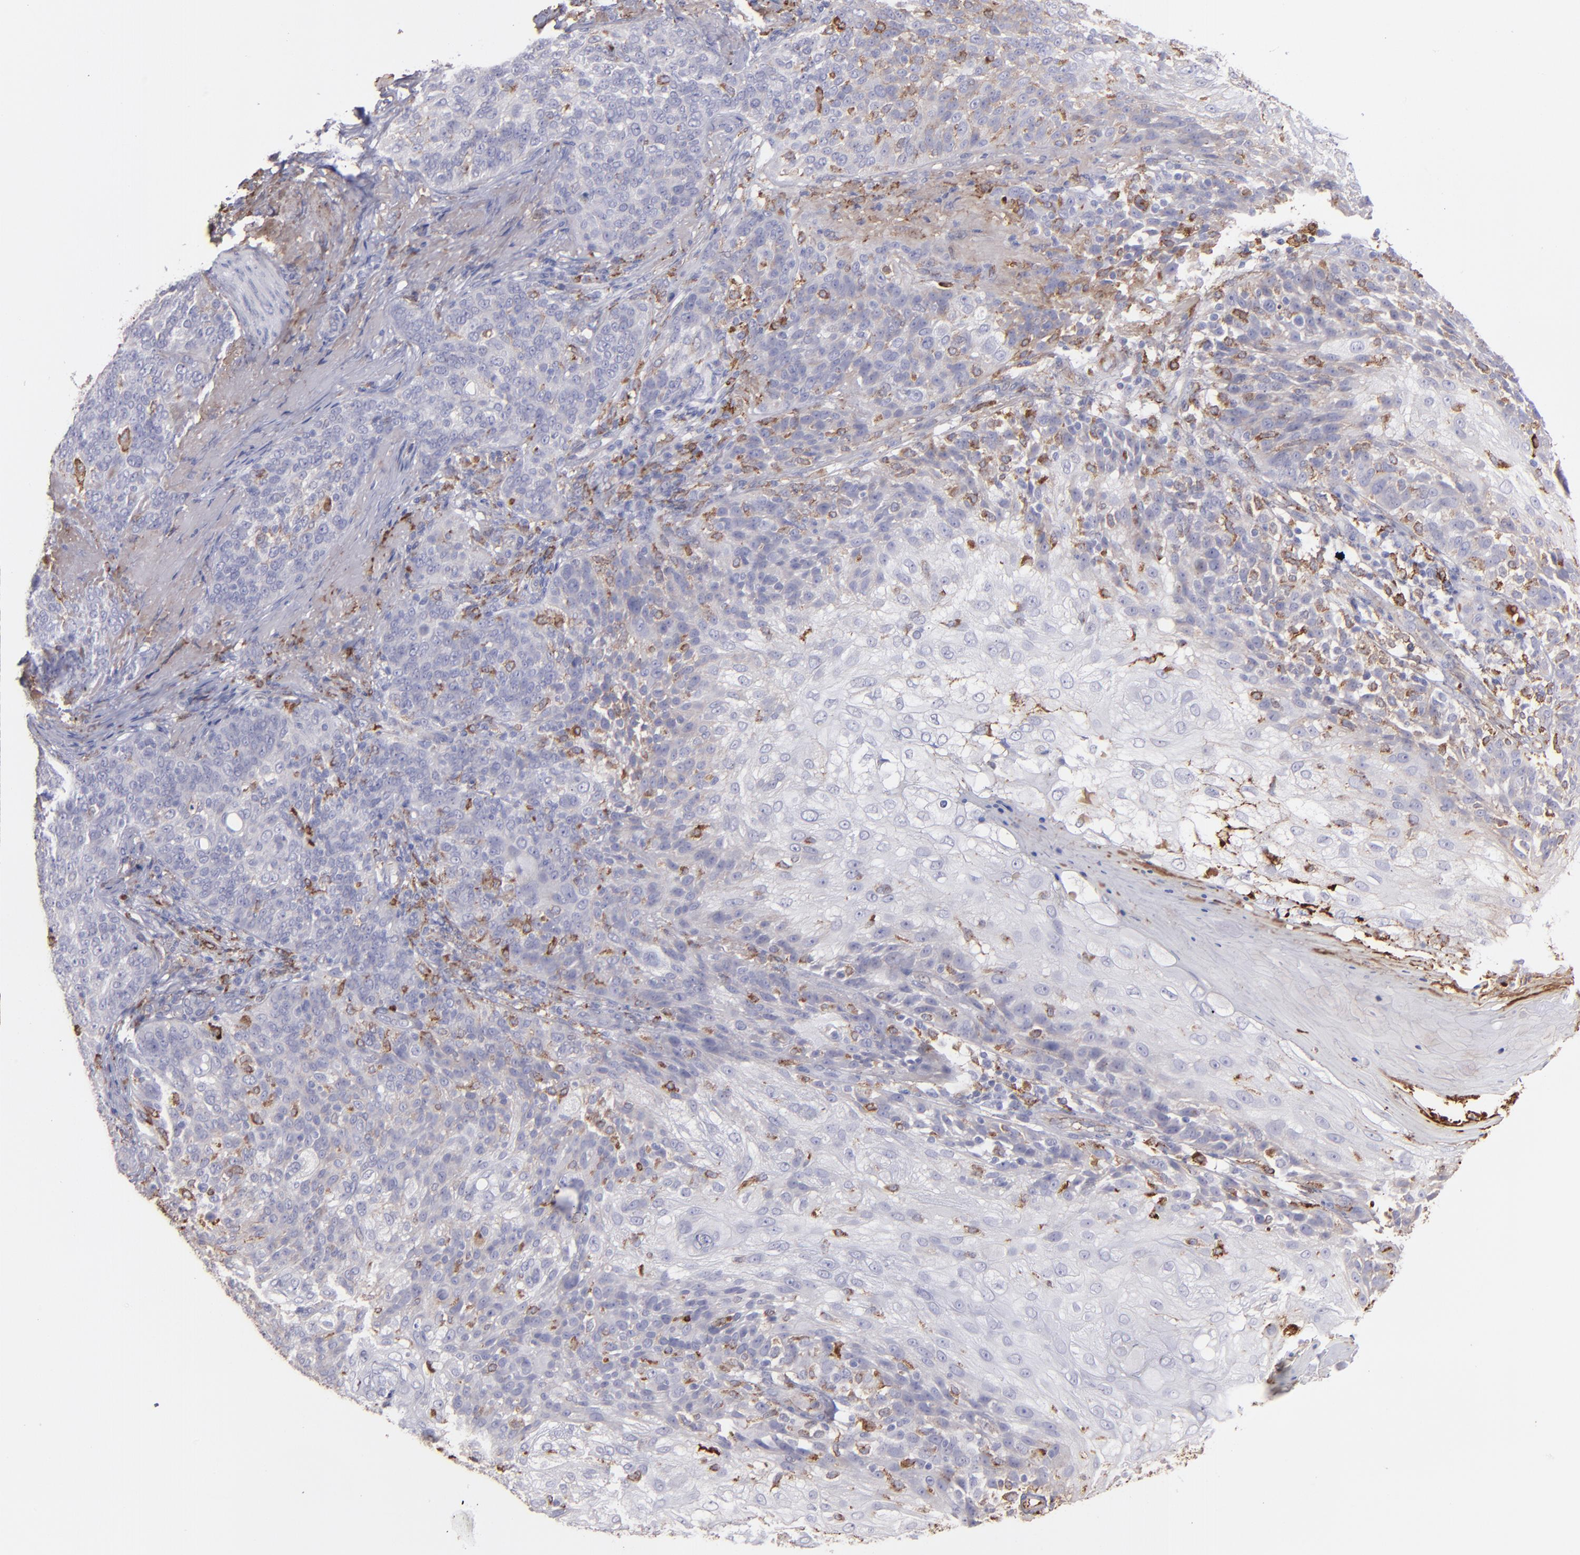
{"staining": {"intensity": "weak", "quantity": "<25%", "location": "cytoplasmic/membranous"}, "tissue": "skin cancer", "cell_type": "Tumor cells", "image_type": "cancer", "snomed": [{"axis": "morphology", "description": "Normal tissue, NOS"}, {"axis": "morphology", "description": "Squamous cell carcinoma, NOS"}, {"axis": "topography", "description": "Skin"}], "caption": "Tumor cells are negative for protein expression in human skin cancer. (IHC, brightfield microscopy, high magnification).", "gene": "C1QA", "patient": {"sex": "female", "age": 83}}